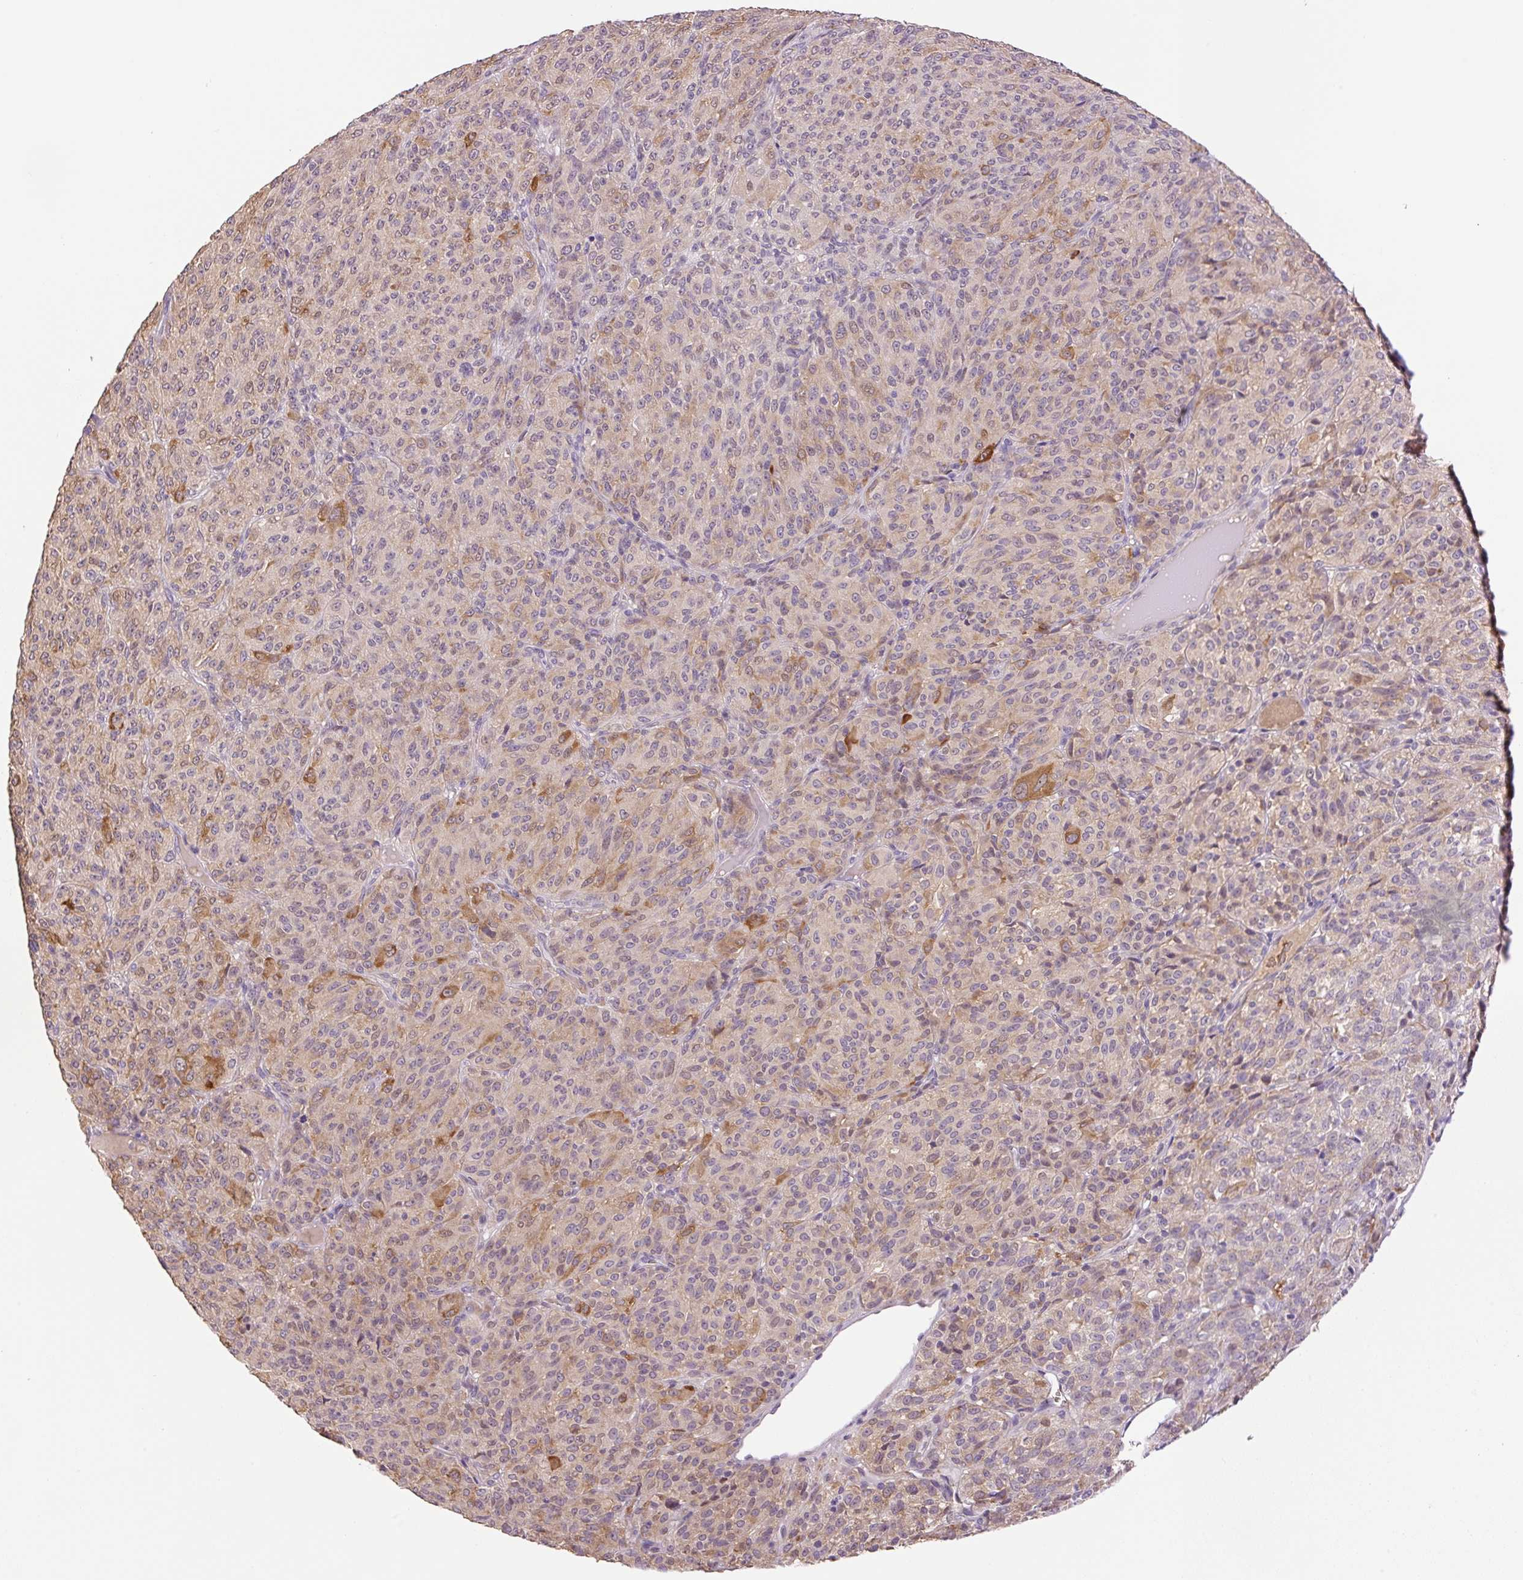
{"staining": {"intensity": "weak", "quantity": "<25%", "location": "cytoplasmic/membranous"}, "tissue": "melanoma", "cell_type": "Tumor cells", "image_type": "cancer", "snomed": [{"axis": "morphology", "description": "Malignant melanoma, Metastatic site"}, {"axis": "topography", "description": "Brain"}], "caption": "Protein analysis of malignant melanoma (metastatic site) reveals no significant expression in tumor cells.", "gene": "HABP4", "patient": {"sex": "female", "age": 56}}